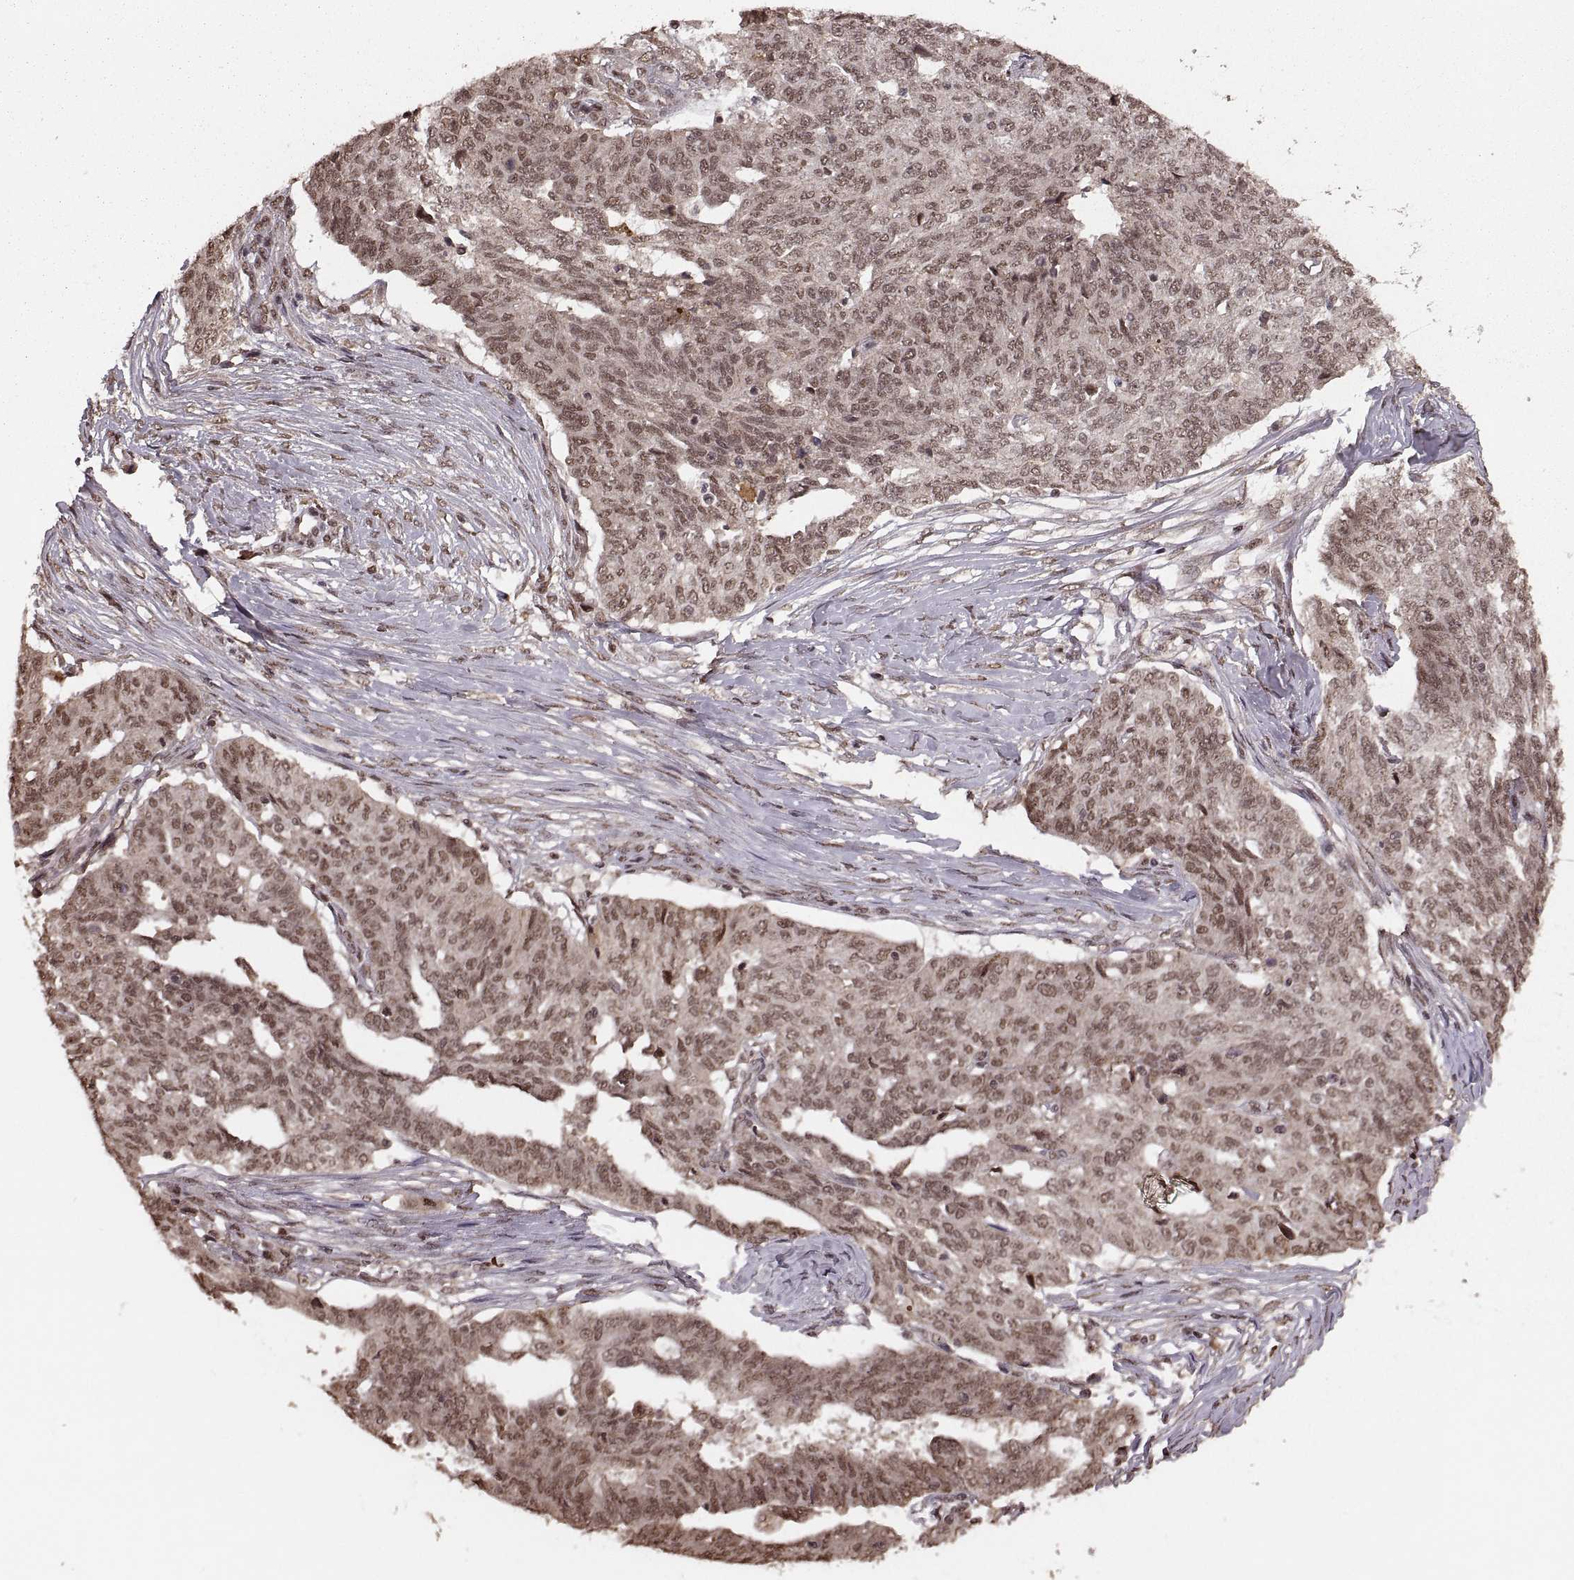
{"staining": {"intensity": "moderate", "quantity": ">75%", "location": "cytoplasmic/membranous,nuclear"}, "tissue": "ovarian cancer", "cell_type": "Tumor cells", "image_type": "cancer", "snomed": [{"axis": "morphology", "description": "Cystadenocarcinoma, serous, NOS"}, {"axis": "topography", "description": "Ovary"}], "caption": "The histopathology image demonstrates a brown stain indicating the presence of a protein in the cytoplasmic/membranous and nuclear of tumor cells in ovarian cancer.", "gene": "RFT1", "patient": {"sex": "female", "age": 67}}